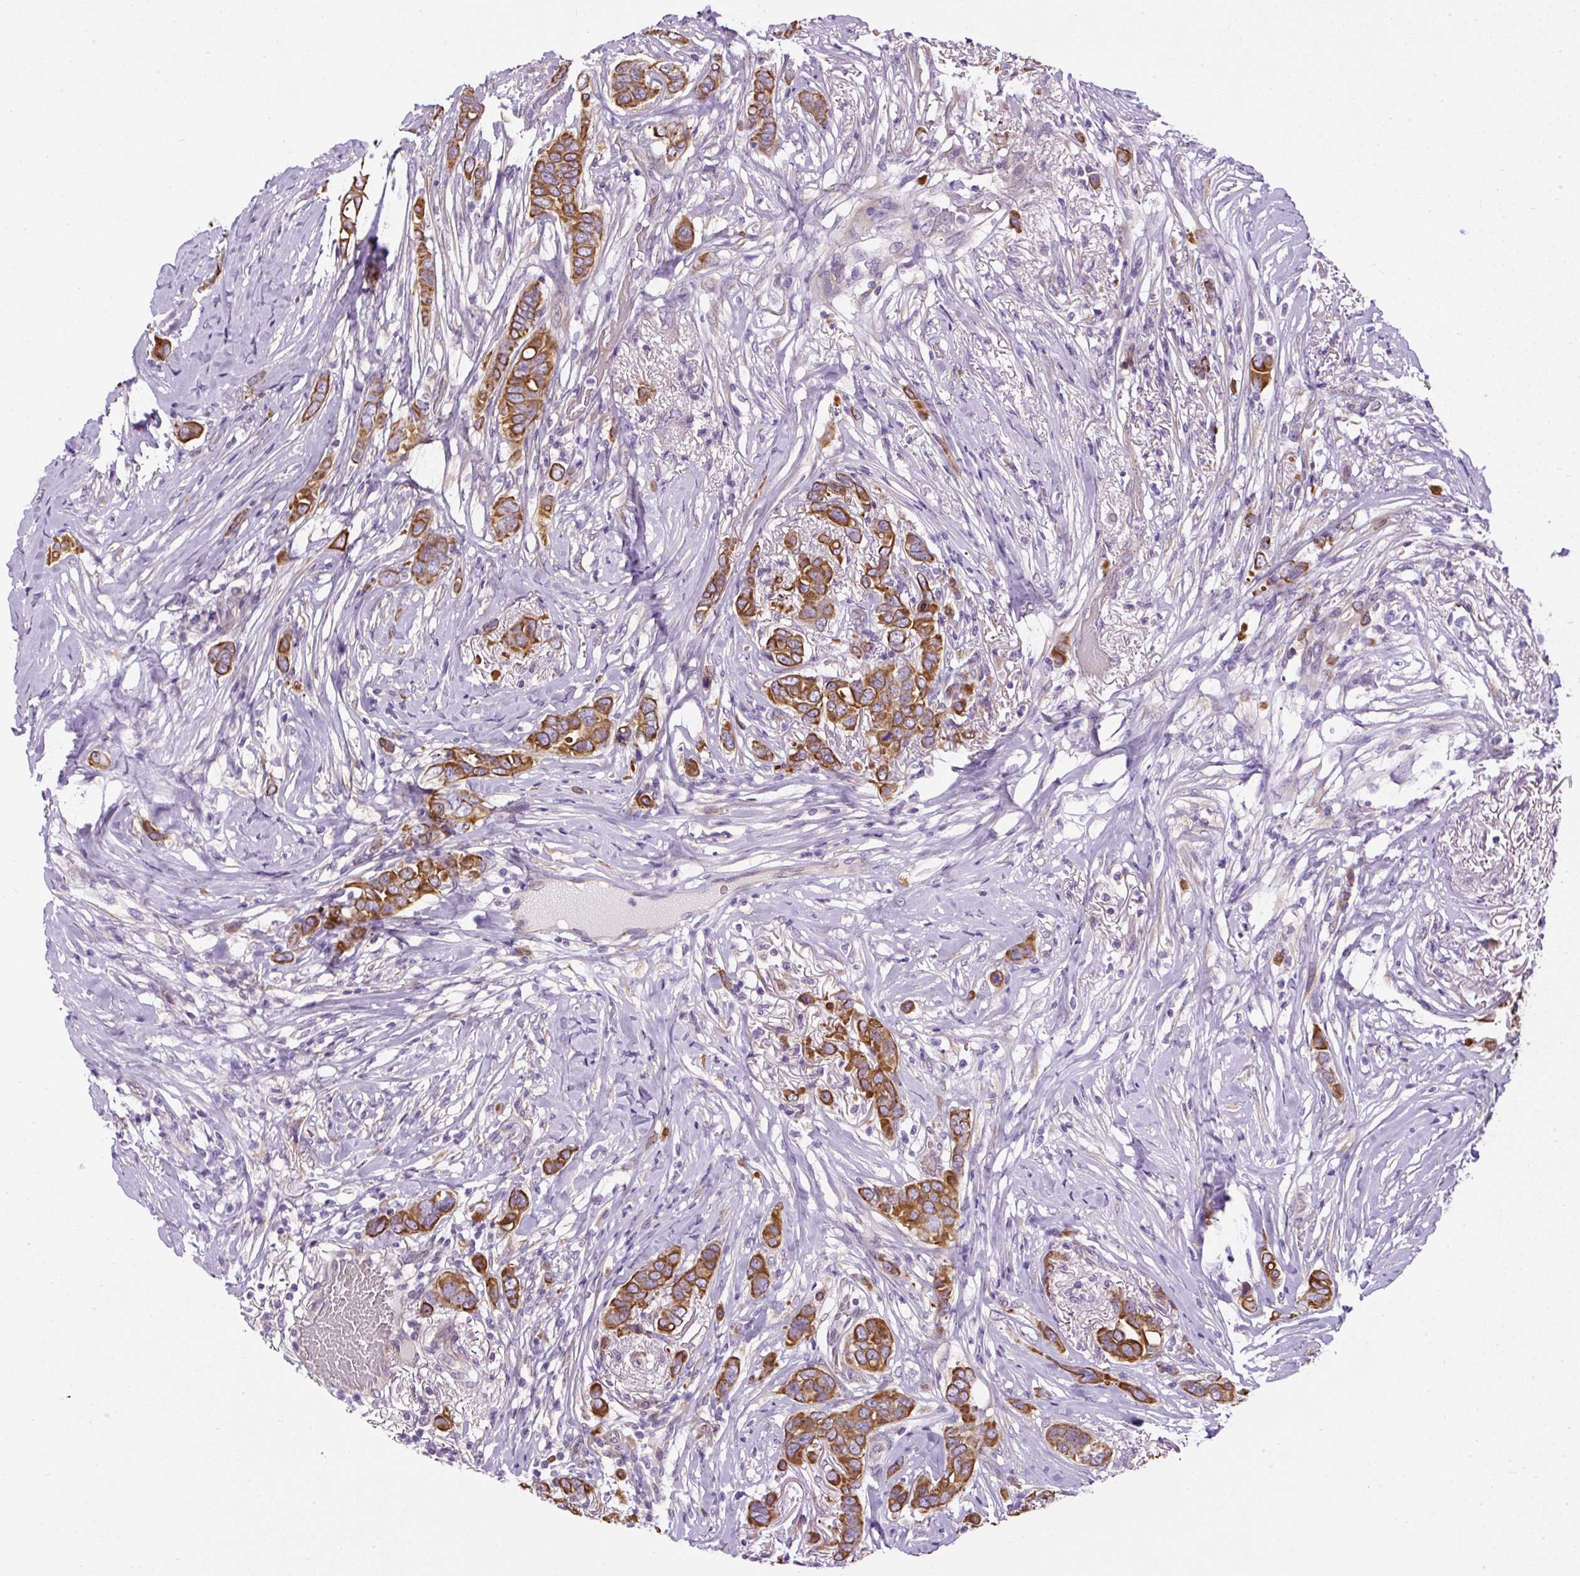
{"staining": {"intensity": "moderate", "quantity": ">75%", "location": "cytoplasmic/membranous"}, "tissue": "breast cancer", "cell_type": "Tumor cells", "image_type": "cancer", "snomed": [{"axis": "morphology", "description": "Lobular carcinoma"}, {"axis": "topography", "description": "Breast"}], "caption": "Protein staining demonstrates moderate cytoplasmic/membranous staining in about >75% of tumor cells in breast lobular carcinoma.", "gene": "FAM149A", "patient": {"sex": "female", "age": 51}}